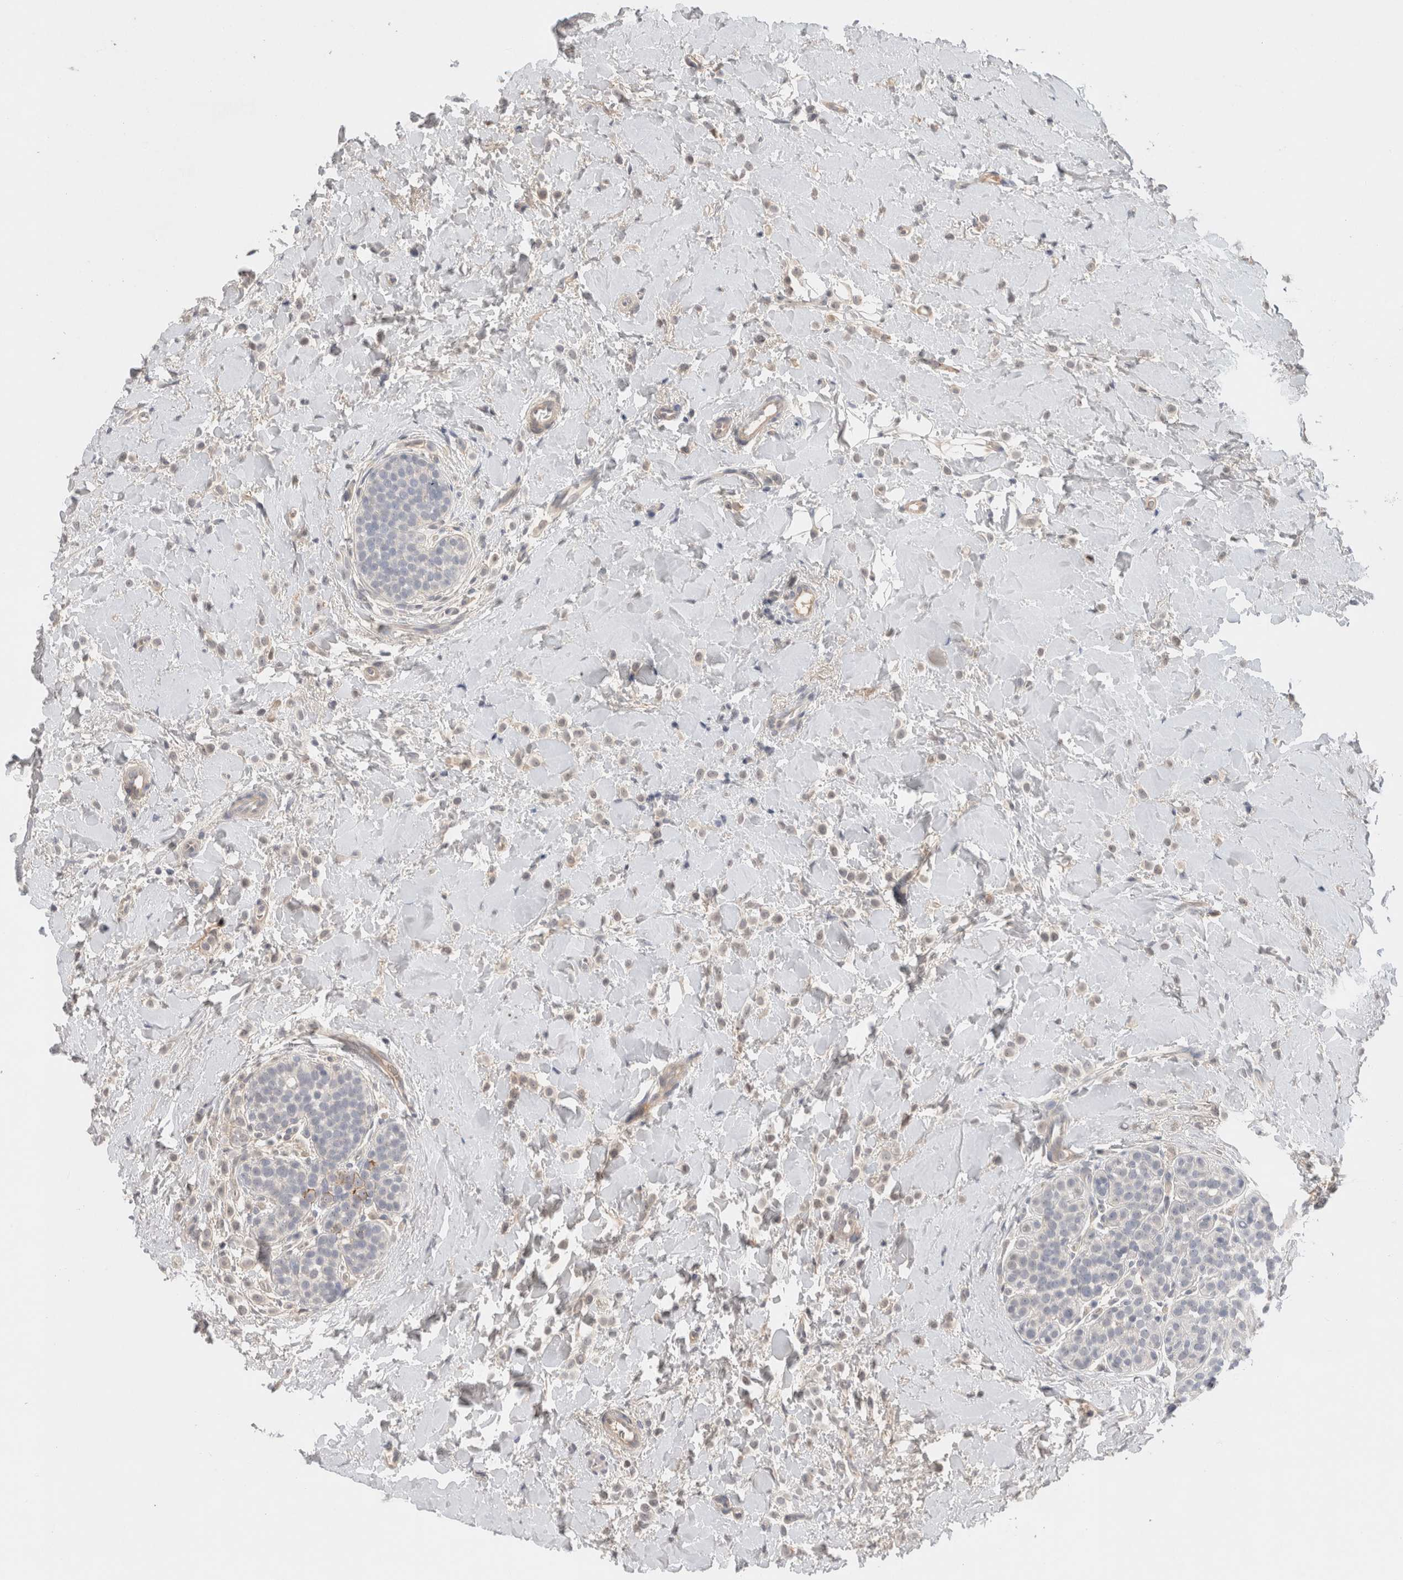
{"staining": {"intensity": "weak", "quantity": "<25%", "location": "nuclear"}, "tissue": "breast cancer", "cell_type": "Tumor cells", "image_type": "cancer", "snomed": [{"axis": "morphology", "description": "Normal tissue, NOS"}, {"axis": "morphology", "description": "Lobular carcinoma"}, {"axis": "topography", "description": "Breast"}], "caption": "Breast lobular carcinoma was stained to show a protein in brown. There is no significant staining in tumor cells. (DAB (3,3'-diaminobenzidine) immunohistochemistry (IHC), high magnification).", "gene": "HCN3", "patient": {"sex": "female", "age": 50}}